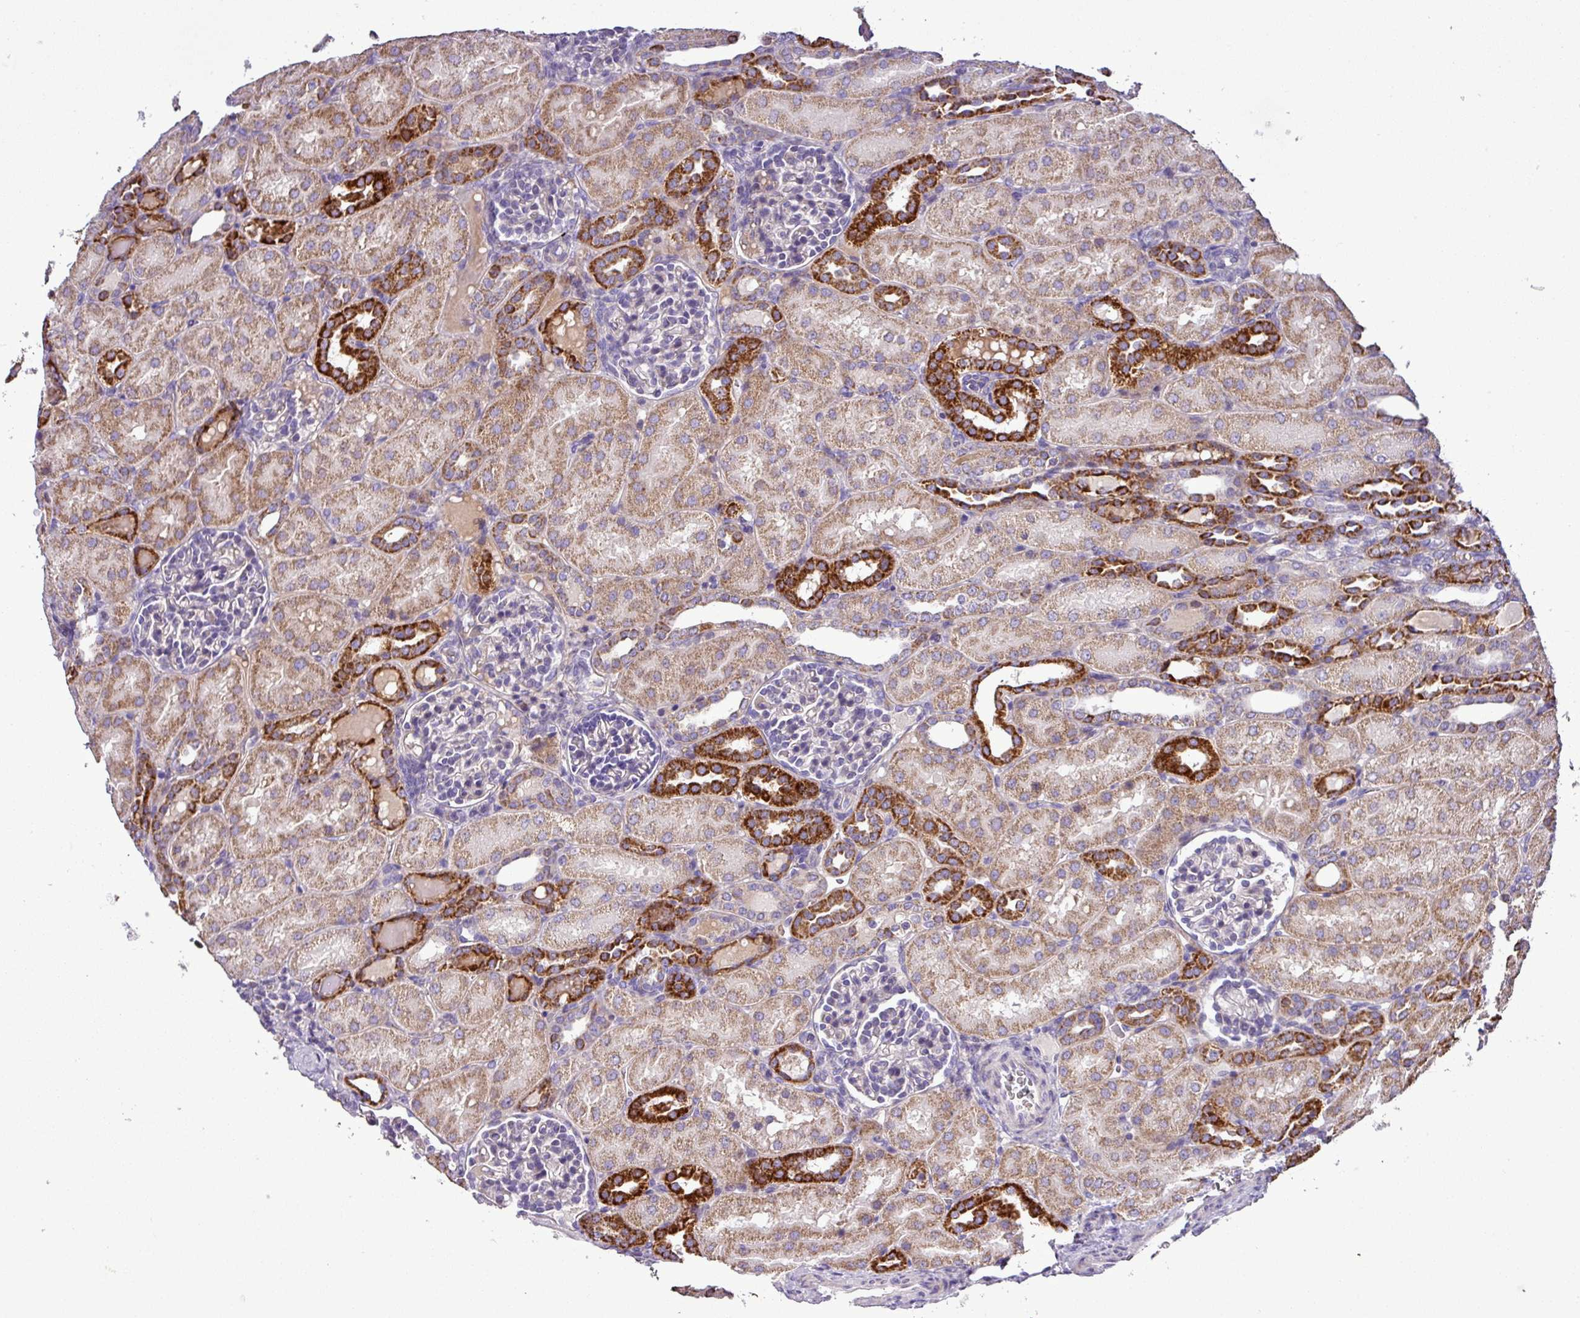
{"staining": {"intensity": "negative", "quantity": "none", "location": "none"}, "tissue": "kidney", "cell_type": "Cells in glomeruli", "image_type": "normal", "snomed": [{"axis": "morphology", "description": "Normal tissue, NOS"}, {"axis": "topography", "description": "Kidney"}], "caption": "Immunohistochemical staining of benign human kidney exhibits no significant expression in cells in glomeruli. (Stains: DAB (3,3'-diaminobenzidine) immunohistochemistry (IHC) with hematoxylin counter stain, Microscopy: brightfield microscopy at high magnification).", "gene": "FAM183A", "patient": {"sex": "male", "age": 1}}